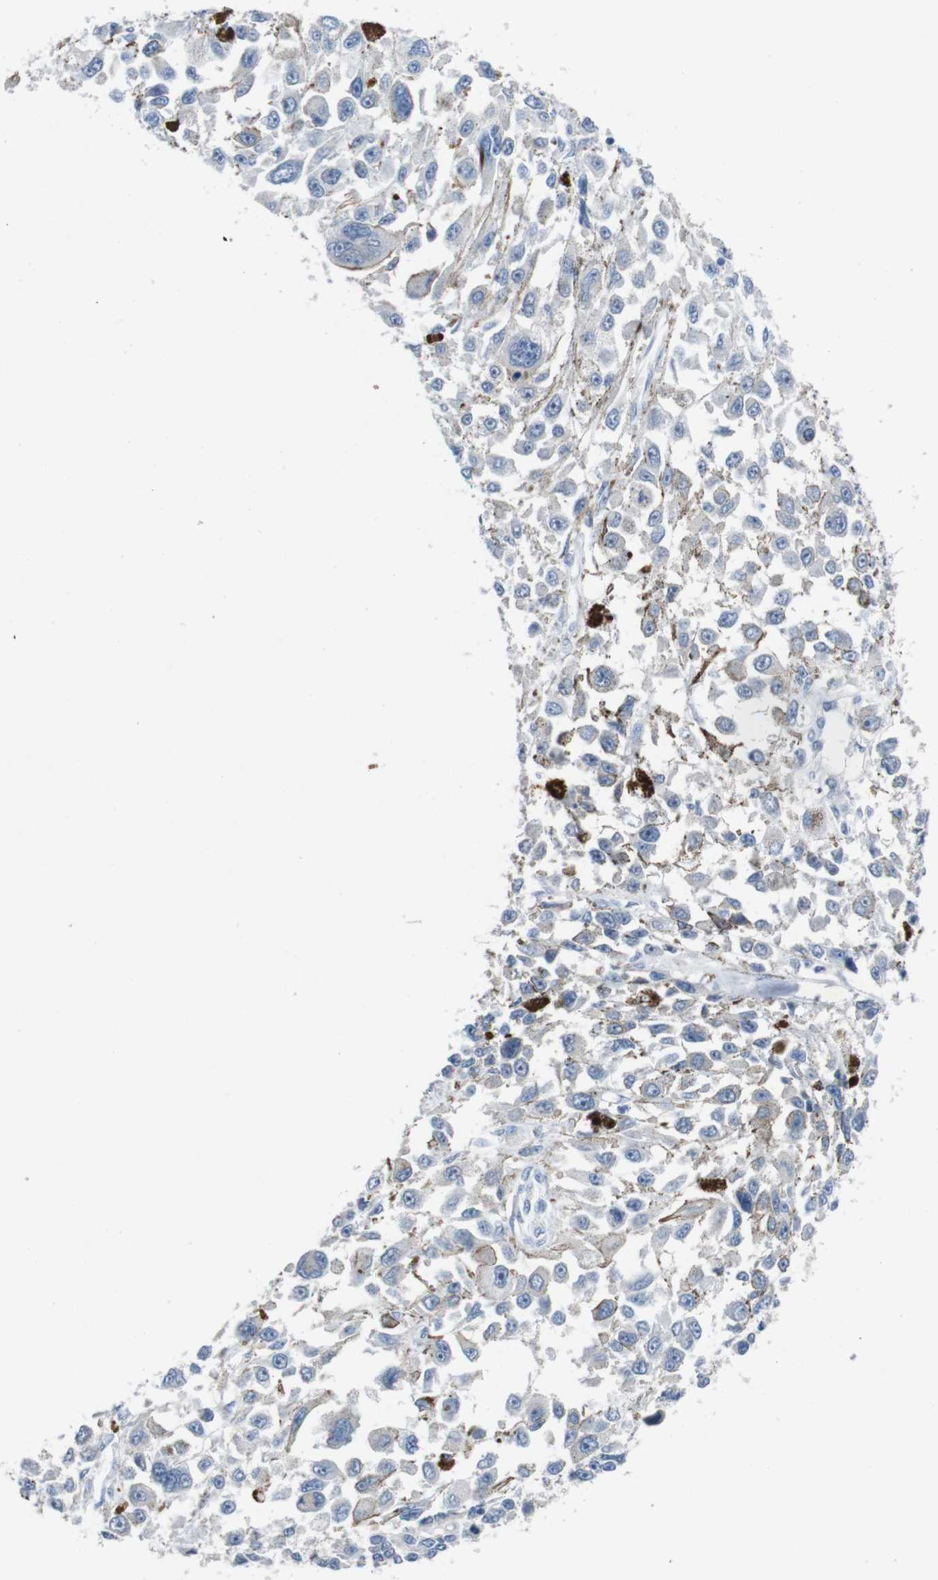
{"staining": {"intensity": "negative", "quantity": "none", "location": "none"}, "tissue": "melanoma", "cell_type": "Tumor cells", "image_type": "cancer", "snomed": [{"axis": "morphology", "description": "Malignant melanoma, Metastatic site"}, {"axis": "topography", "description": "Lymph node"}], "caption": "Malignant melanoma (metastatic site) was stained to show a protein in brown. There is no significant expression in tumor cells.", "gene": "SLC2A8", "patient": {"sex": "male", "age": 59}}